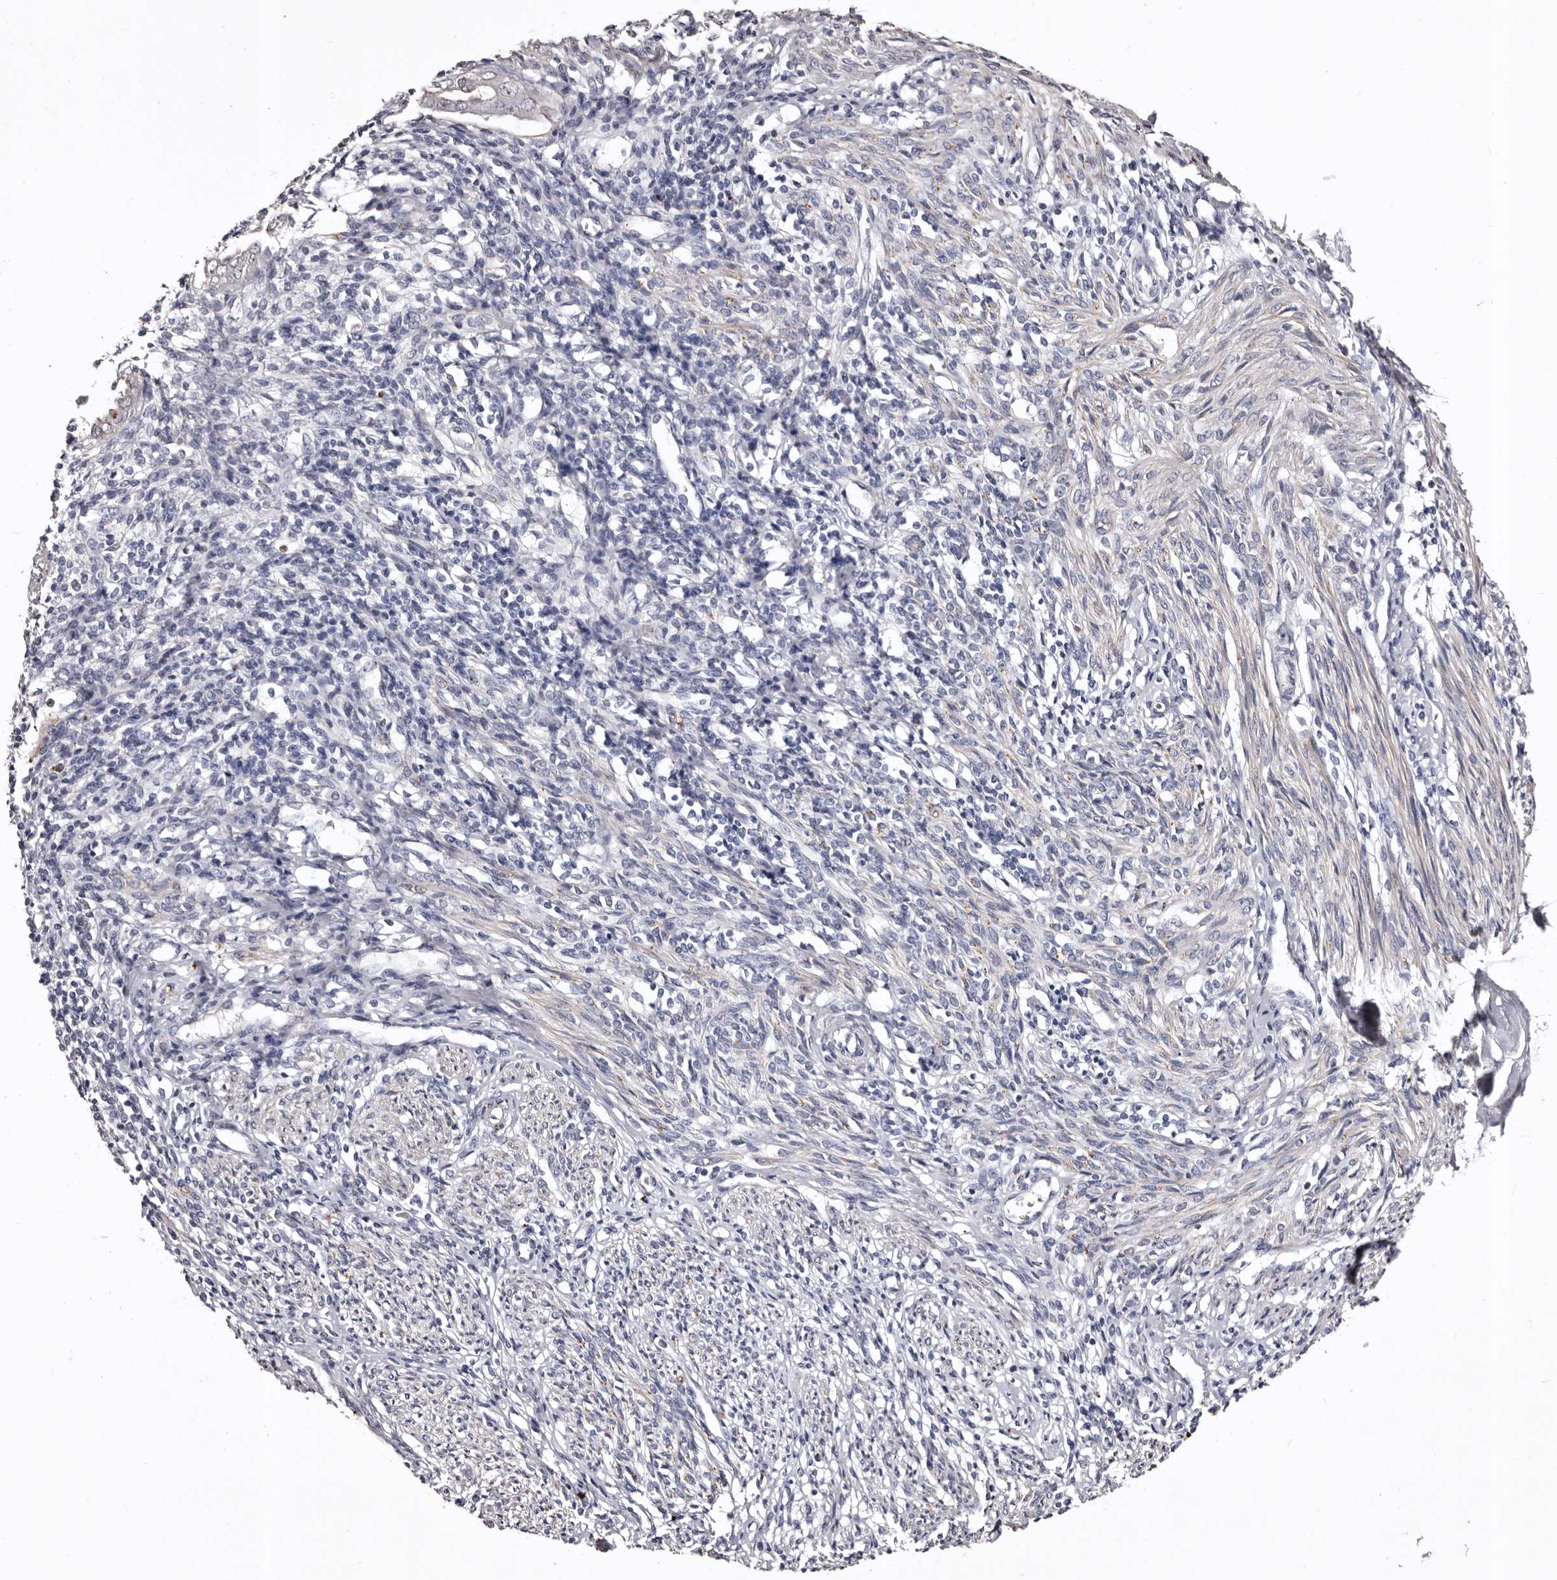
{"staining": {"intensity": "negative", "quantity": "none", "location": "none"}, "tissue": "endometrium", "cell_type": "Cells in endometrial stroma", "image_type": "normal", "snomed": [{"axis": "morphology", "description": "Normal tissue, NOS"}, {"axis": "topography", "description": "Endometrium"}], "caption": "Immunohistochemistry histopathology image of unremarkable endometrium stained for a protein (brown), which exhibits no positivity in cells in endometrial stroma.", "gene": "SLC10A4", "patient": {"sex": "female", "age": 66}}